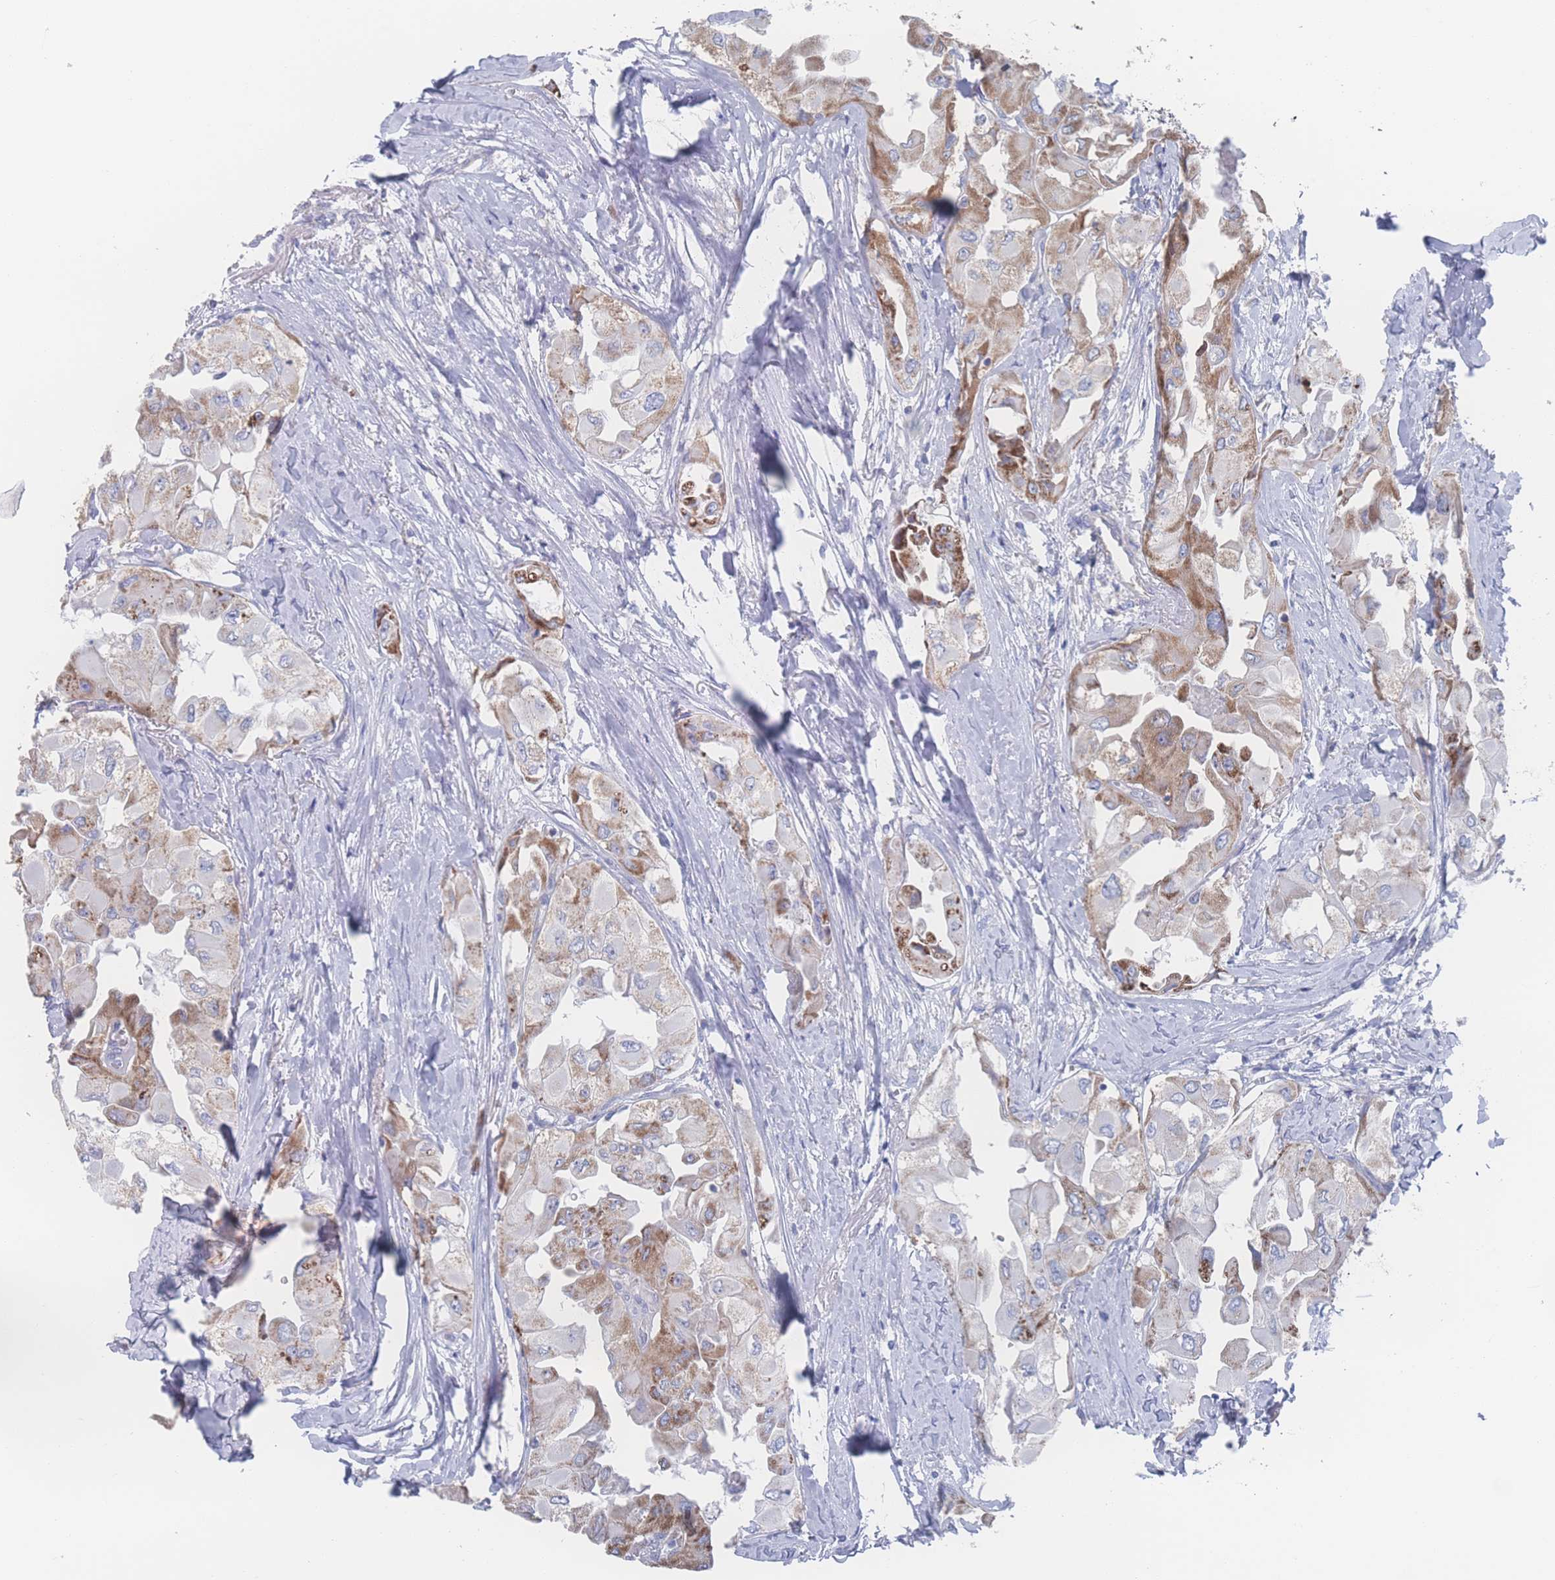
{"staining": {"intensity": "moderate", "quantity": "25%-75%", "location": "cytoplasmic/membranous"}, "tissue": "thyroid cancer", "cell_type": "Tumor cells", "image_type": "cancer", "snomed": [{"axis": "morphology", "description": "Normal tissue, NOS"}, {"axis": "morphology", "description": "Papillary adenocarcinoma, NOS"}, {"axis": "topography", "description": "Thyroid gland"}], "caption": "Thyroid cancer (papillary adenocarcinoma) tissue shows moderate cytoplasmic/membranous staining in about 25%-75% of tumor cells", "gene": "SNPH", "patient": {"sex": "female", "age": 59}}